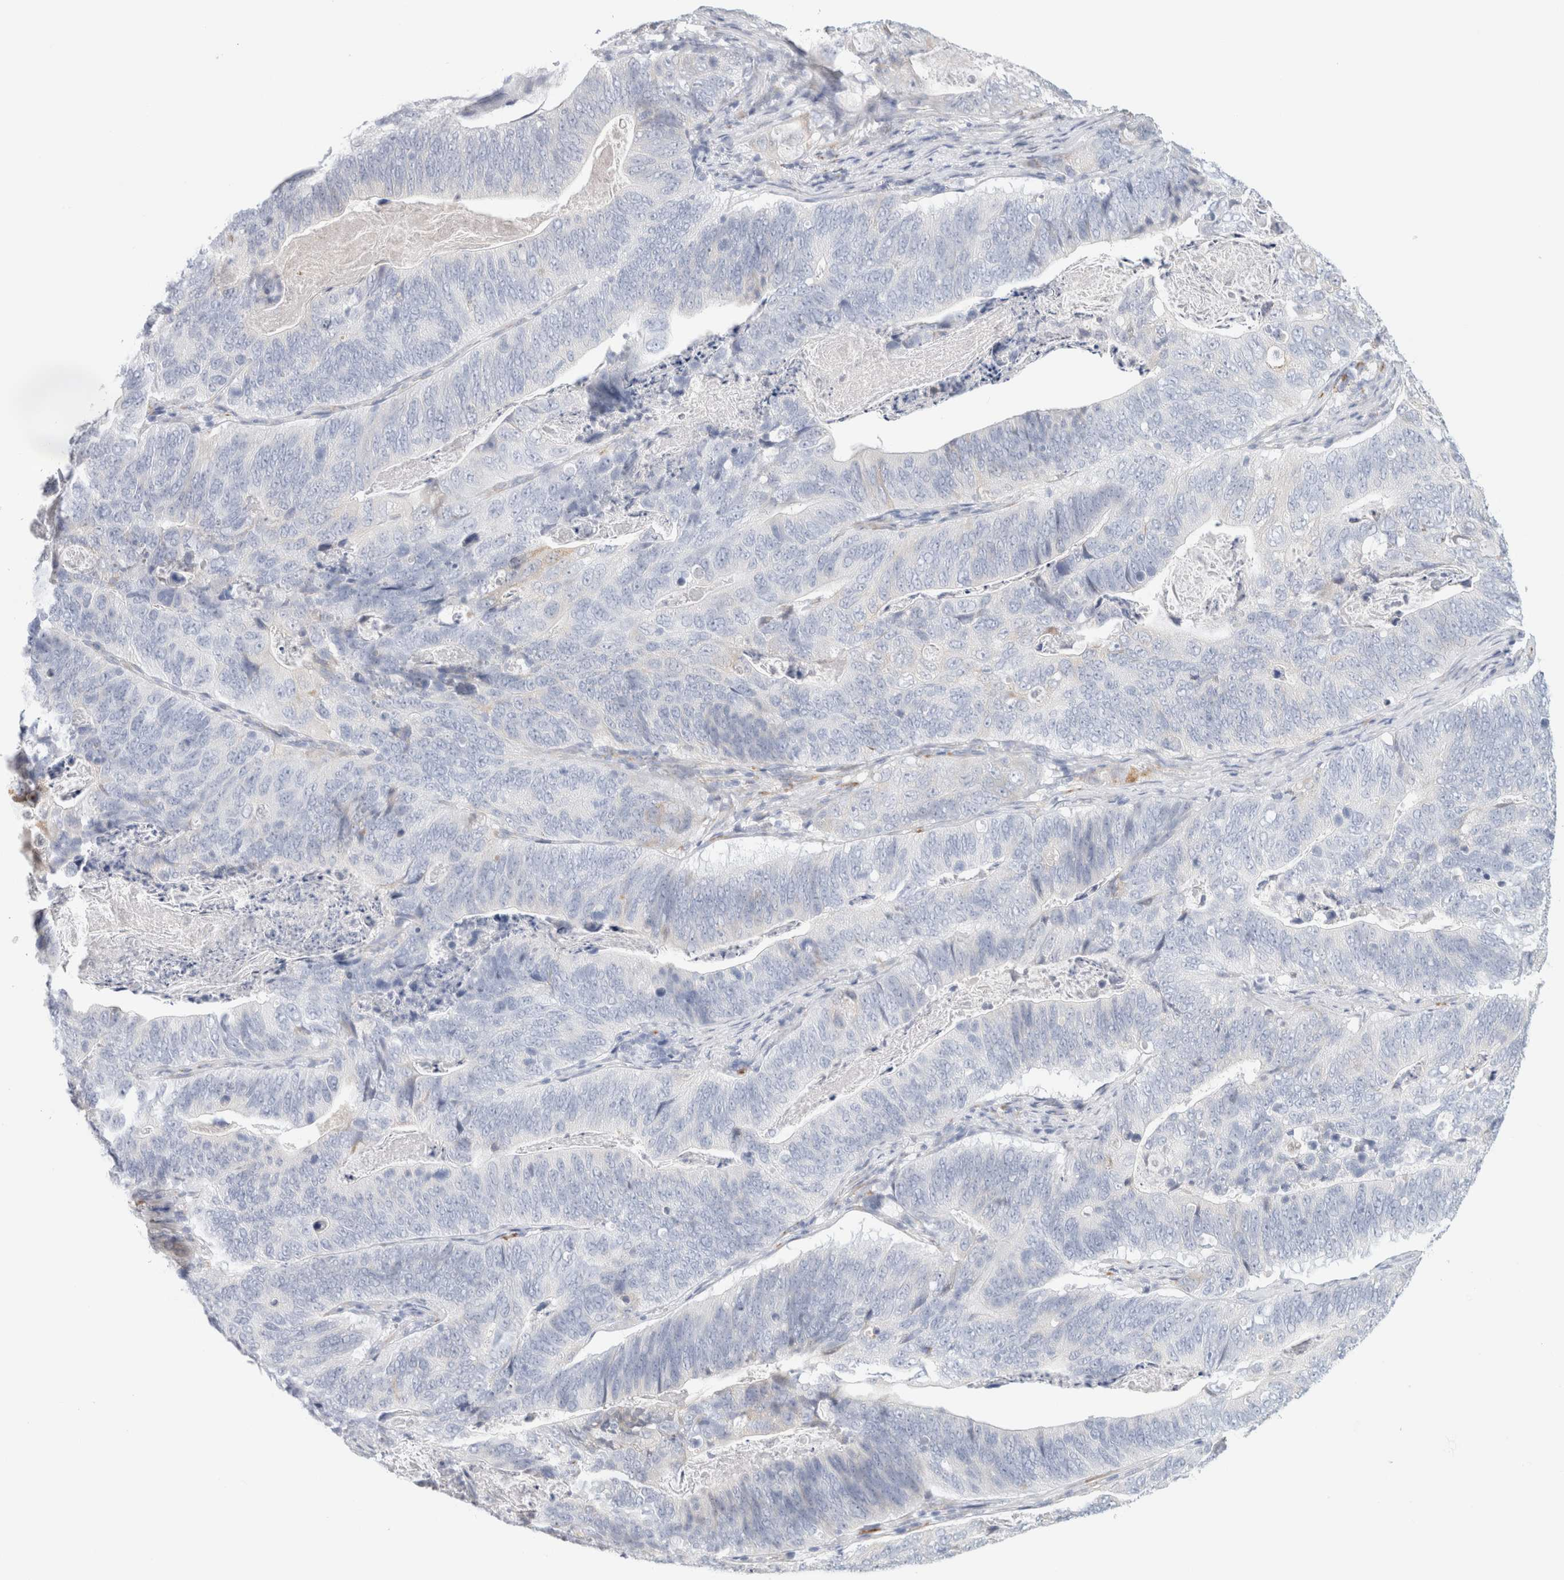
{"staining": {"intensity": "negative", "quantity": "none", "location": "none"}, "tissue": "stomach cancer", "cell_type": "Tumor cells", "image_type": "cancer", "snomed": [{"axis": "morphology", "description": "Normal tissue, NOS"}, {"axis": "morphology", "description": "Adenocarcinoma, NOS"}, {"axis": "topography", "description": "Stomach"}], "caption": "High magnification brightfield microscopy of stomach cancer stained with DAB (3,3'-diaminobenzidine) (brown) and counterstained with hematoxylin (blue): tumor cells show no significant staining. The staining is performed using DAB brown chromogen with nuclei counter-stained in using hematoxylin.", "gene": "RTN4", "patient": {"sex": "female", "age": 89}}